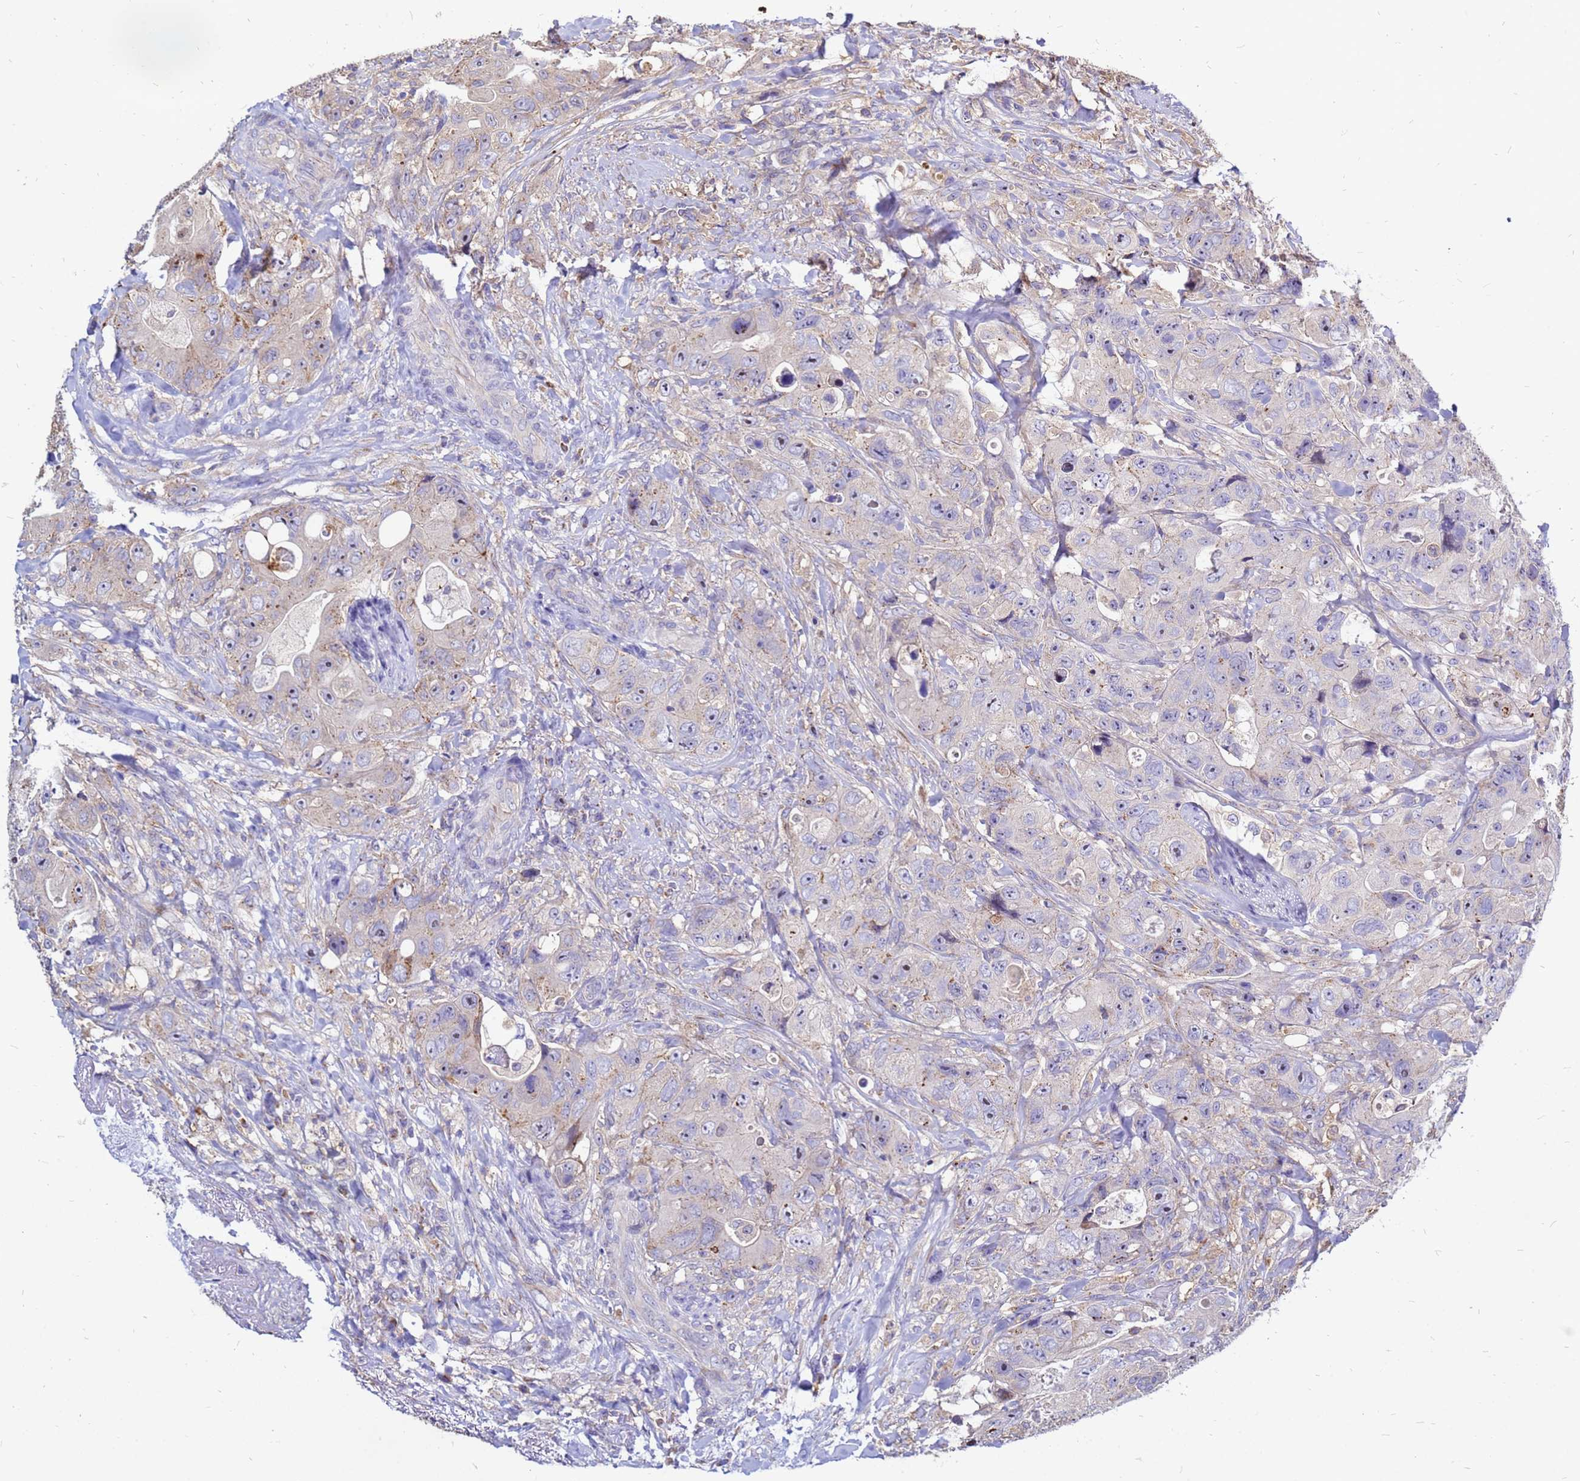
{"staining": {"intensity": "weak", "quantity": "25%-75%", "location": "cytoplasmic/membranous"}, "tissue": "colorectal cancer", "cell_type": "Tumor cells", "image_type": "cancer", "snomed": [{"axis": "morphology", "description": "Adenocarcinoma, NOS"}, {"axis": "topography", "description": "Colon"}], "caption": "A brown stain labels weak cytoplasmic/membranous staining of a protein in human colorectal cancer tumor cells.", "gene": "MOB2", "patient": {"sex": "female", "age": 46}}